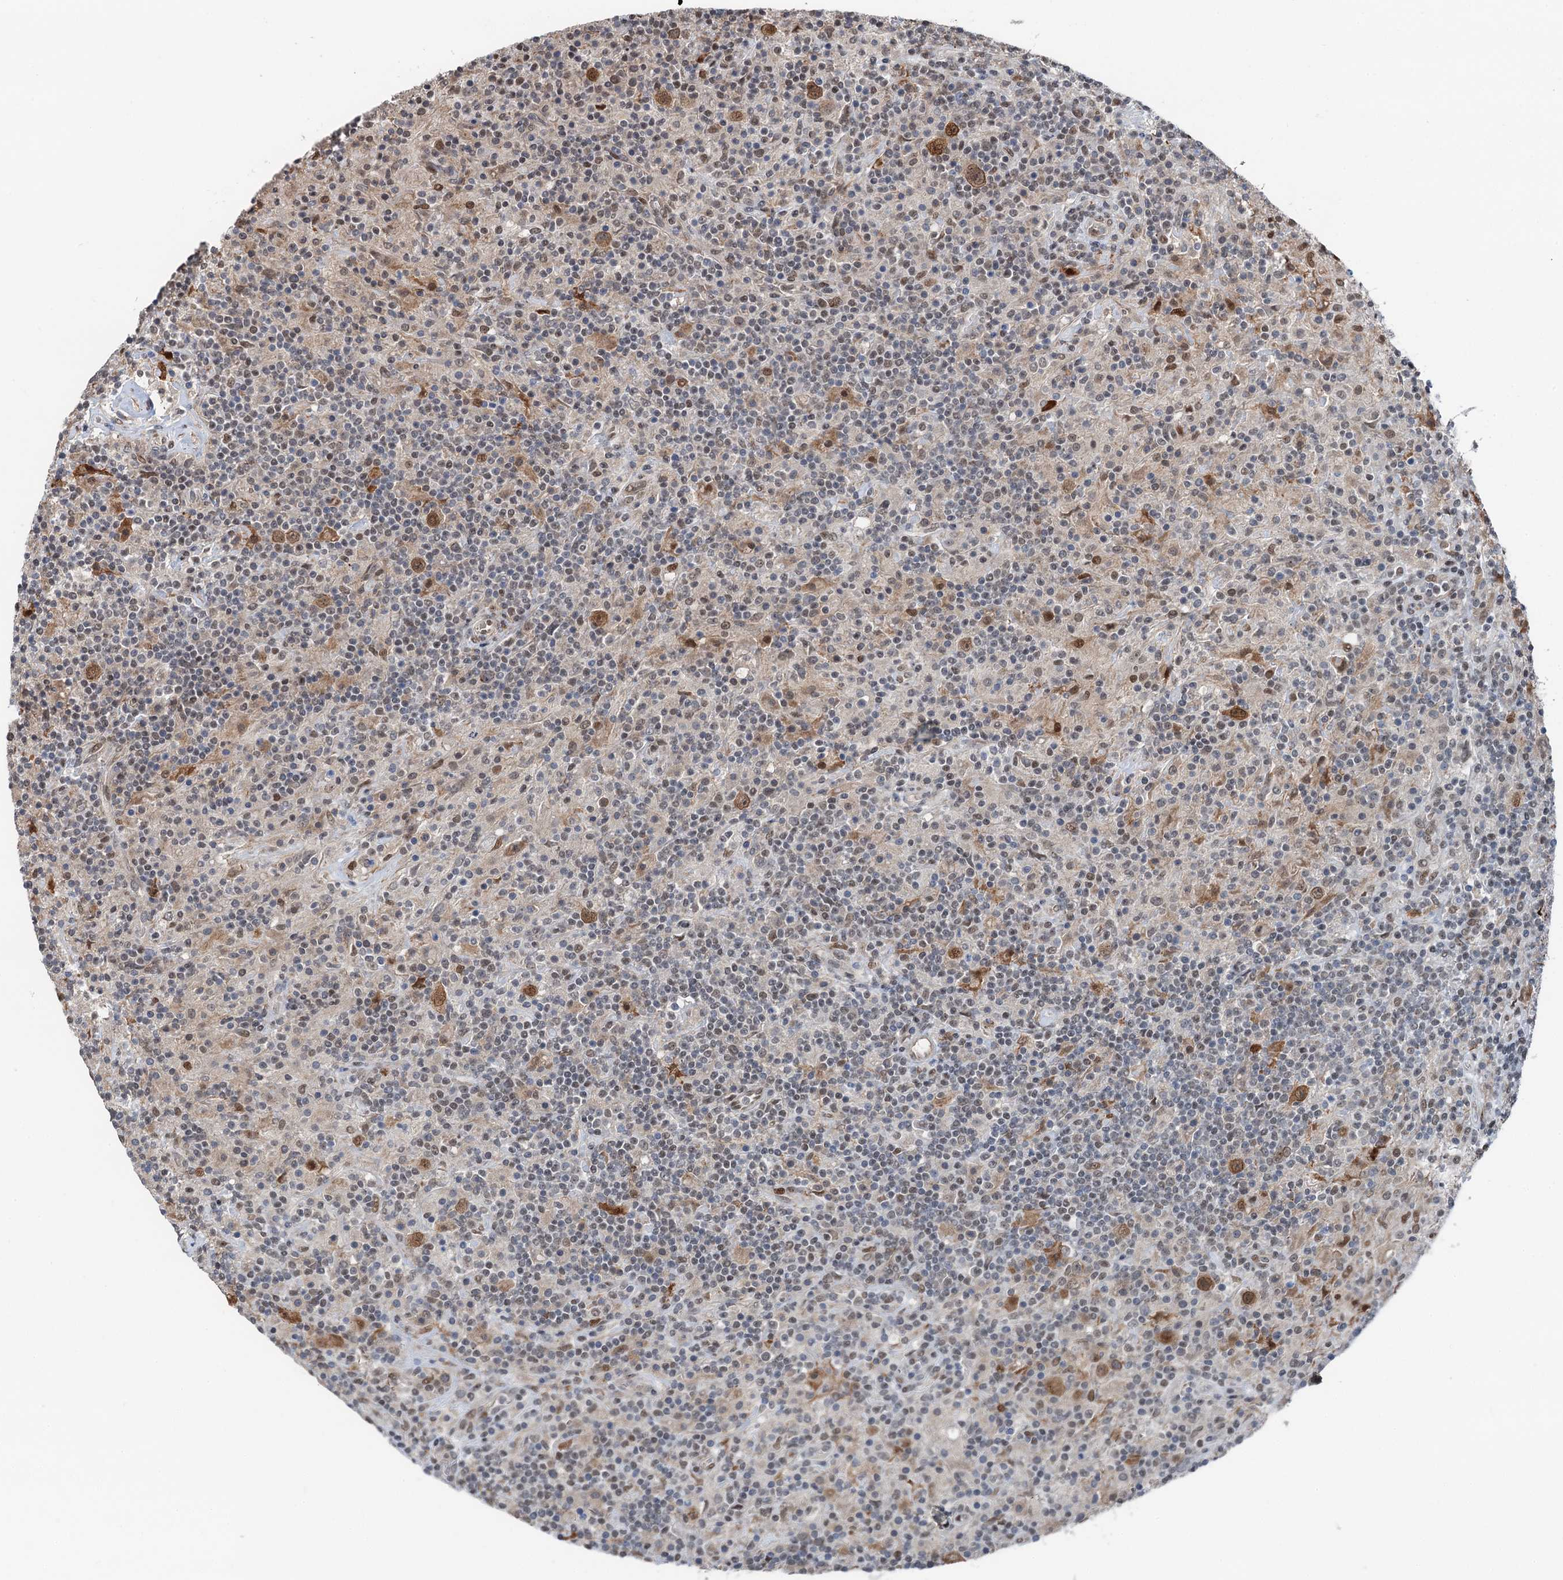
{"staining": {"intensity": "moderate", "quantity": ">75%", "location": "cytoplasmic/membranous,nuclear"}, "tissue": "lymphoma", "cell_type": "Tumor cells", "image_type": "cancer", "snomed": [{"axis": "morphology", "description": "Hodgkin's disease, NOS"}, {"axis": "topography", "description": "Lymph node"}], "caption": "This is an image of immunohistochemistry staining of Hodgkin's disease, which shows moderate staining in the cytoplasmic/membranous and nuclear of tumor cells.", "gene": "CFDP1", "patient": {"sex": "male", "age": 70}}